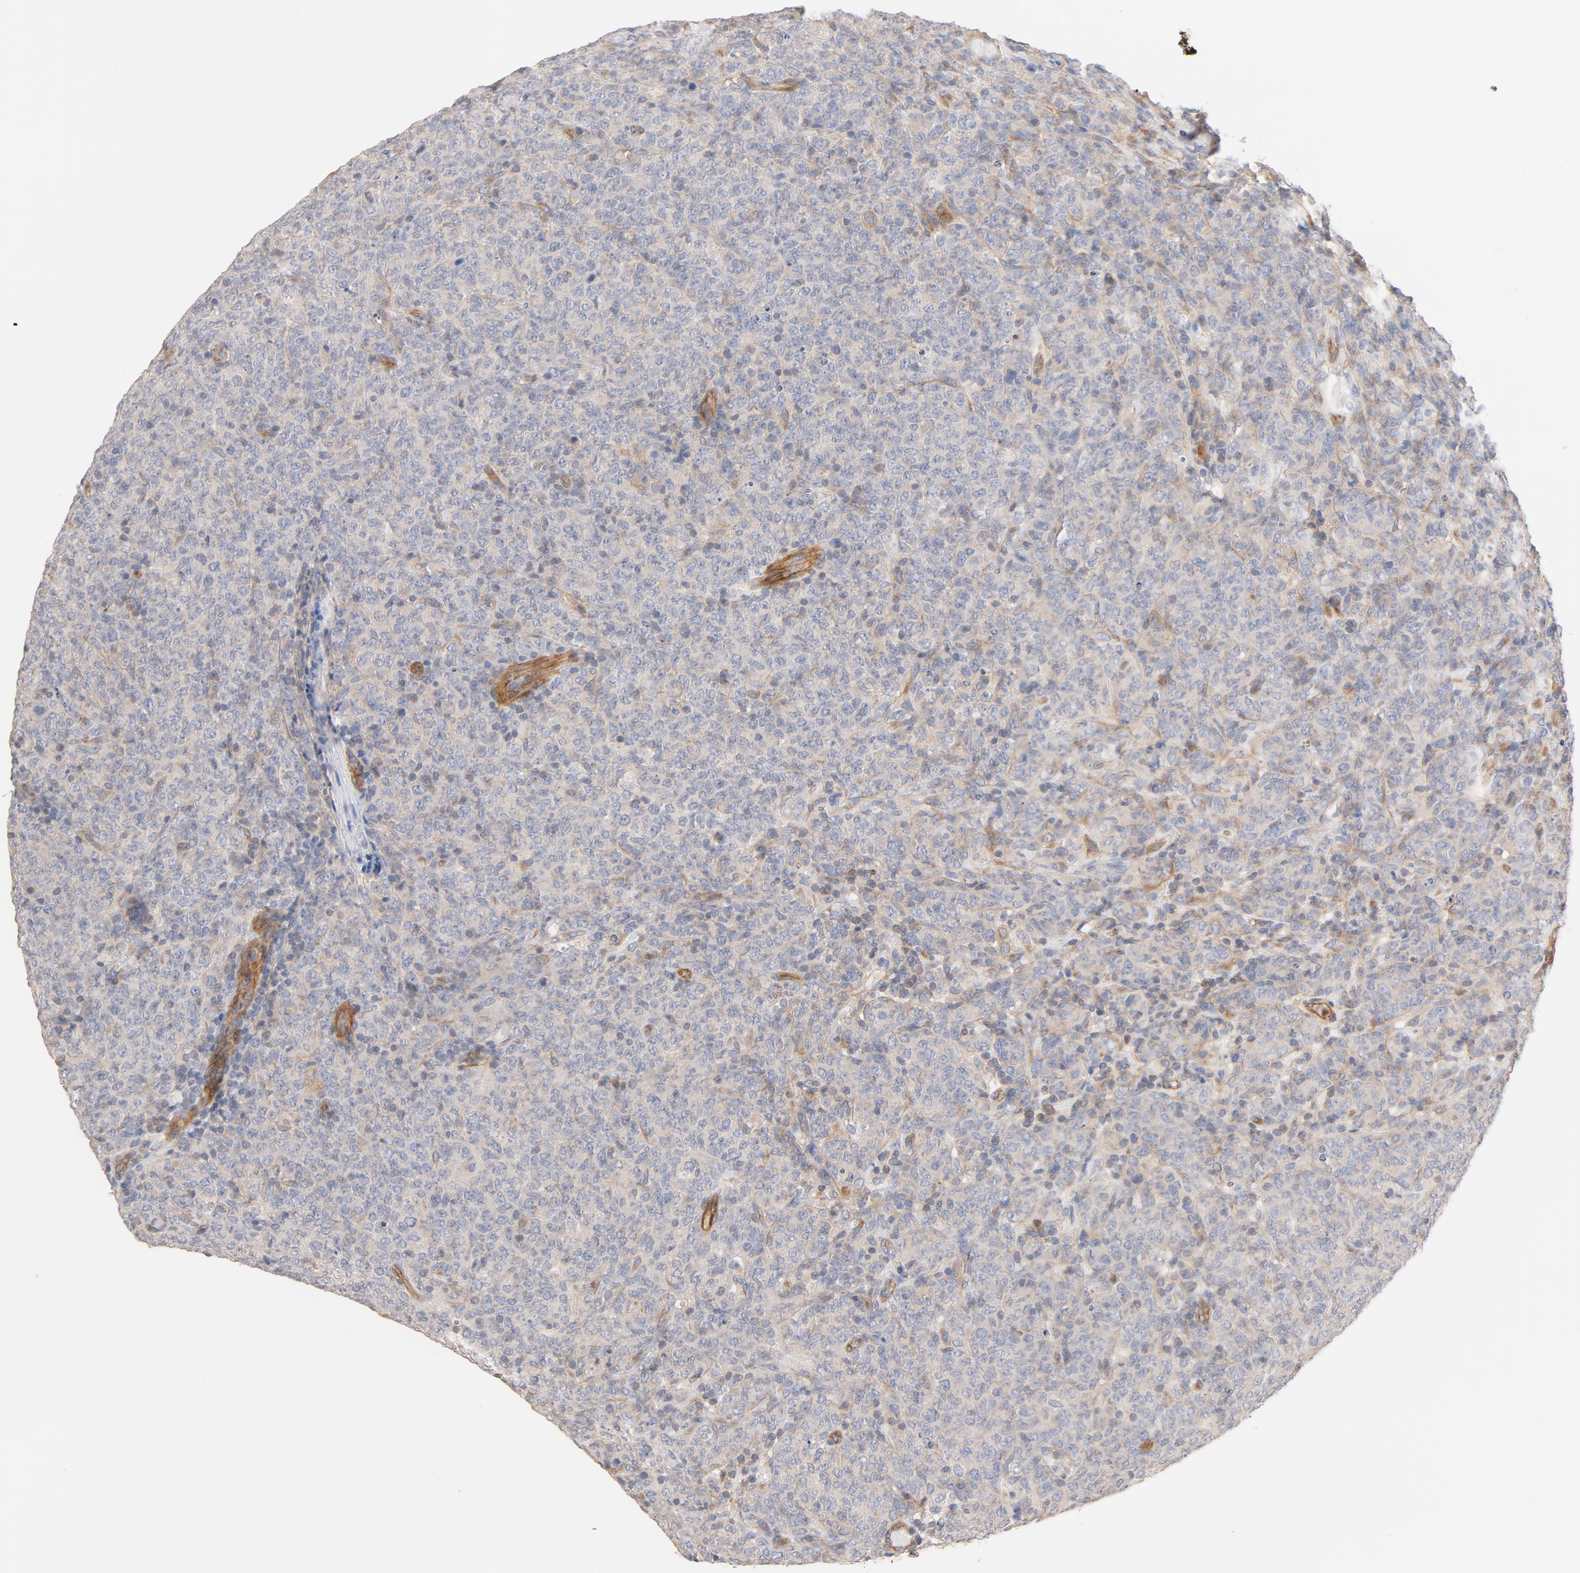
{"staining": {"intensity": "moderate", "quantity": "25%-75%", "location": "cytoplasmic/membranous"}, "tissue": "lymphoma", "cell_type": "Tumor cells", "image_type": "cancer", "snomed": [{"axis": "morphology", "description": "Malignant lymphoma, non-Hodgkin's type, High grade"}, {"axis": "topography", "description": "Tonsil"}], "caption": "The image reveals a brown stain indicating the presence of a protein in the cytoplasmic/membranous of tumor cells in lymphoma.", "gene": "STRN3", "patient": {"sex": "female", "age": 36}}